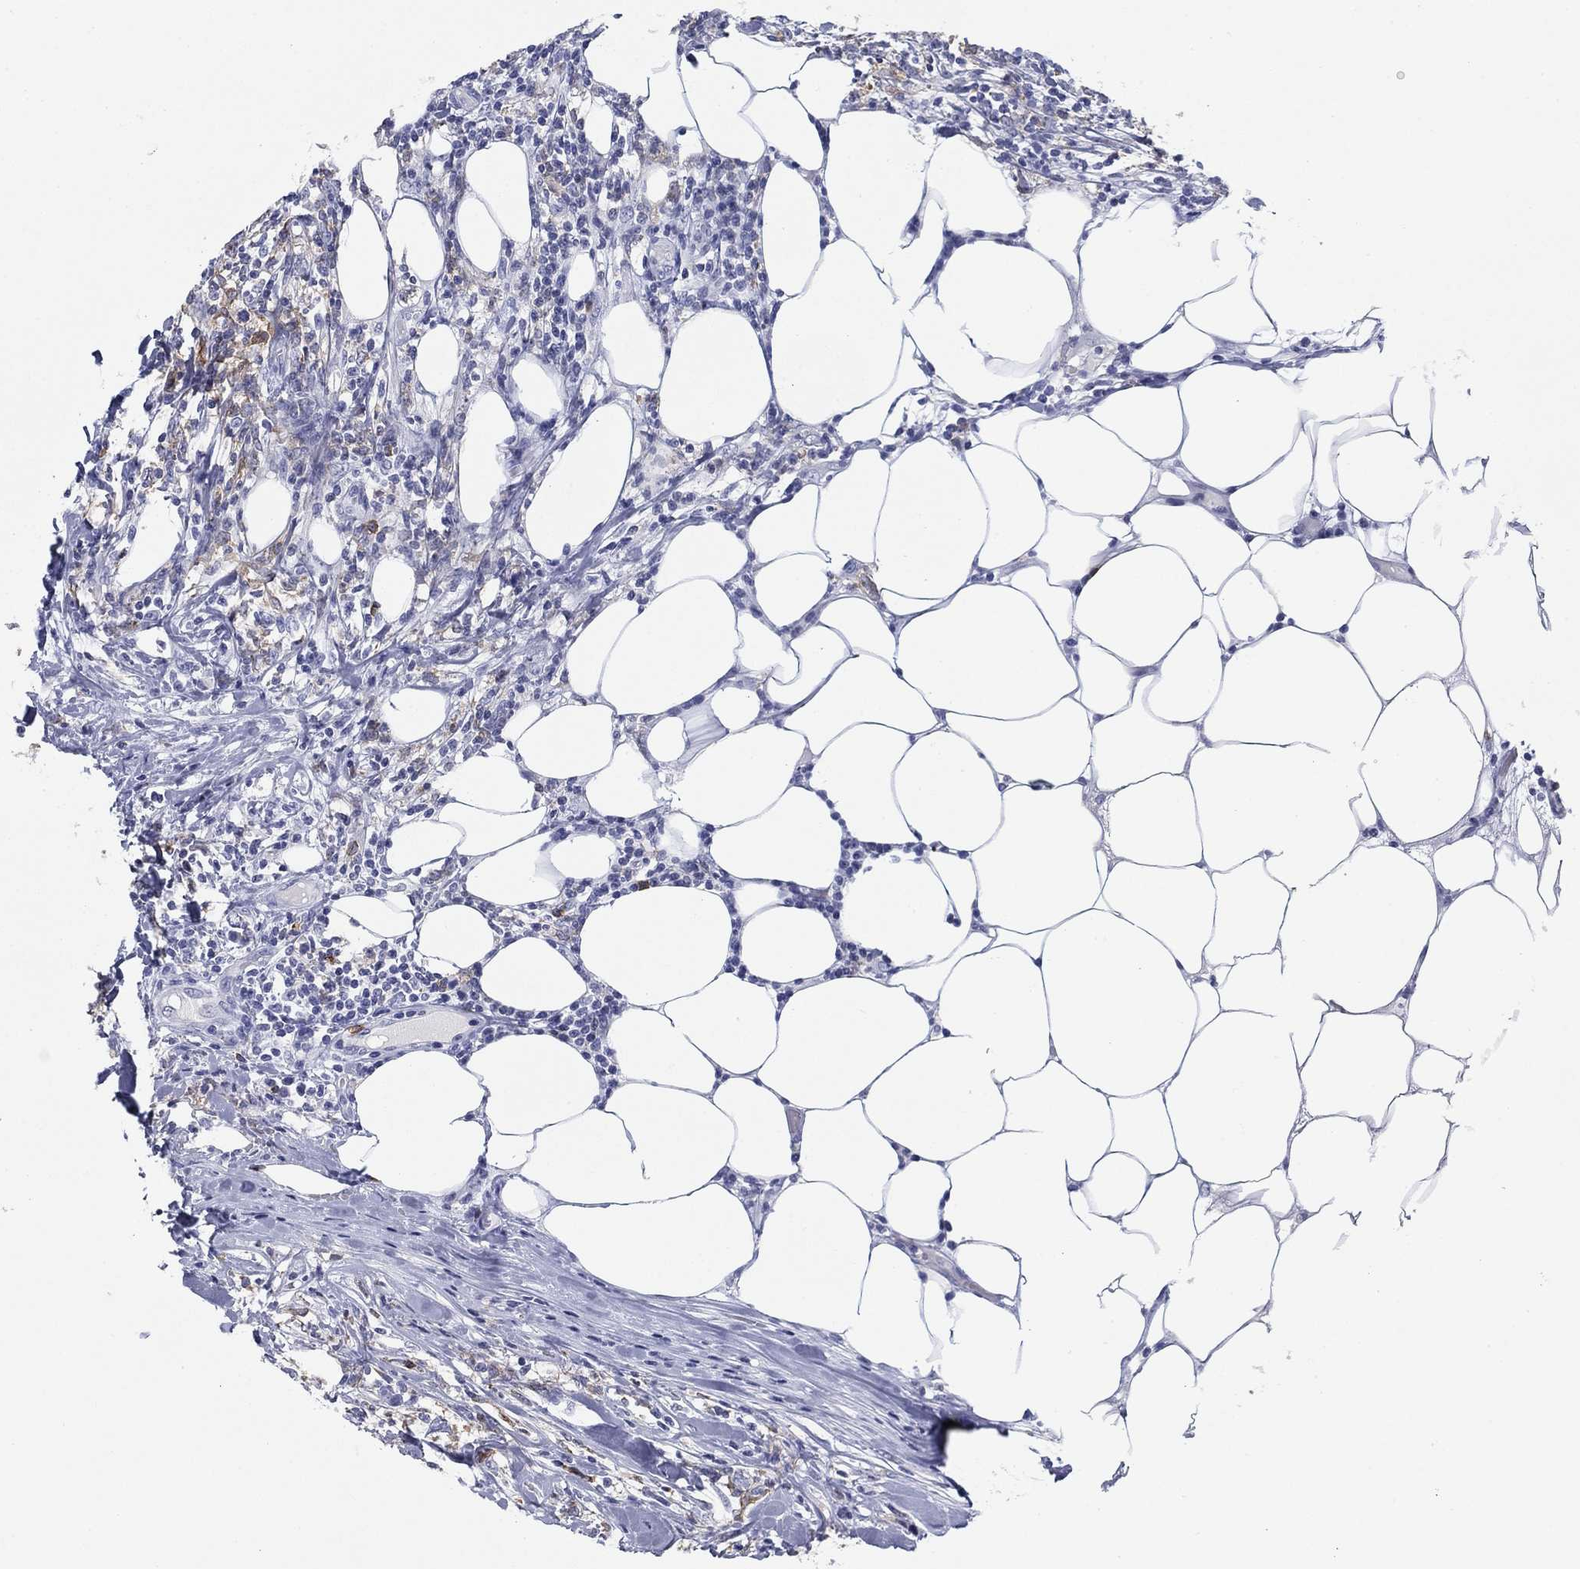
{"staining": {"intensity": "negative", "quantity": "none", "location": "none"}, "tissue": "lymphoma", "cell_type": "Tumor cells", "image_type": "cancer", "snomed": [{"axis": "morphology", "description": "Malignant lymphoma, non-Hodgkin's type, High grade"}, {"axis": "topography", "description": "Lymph node"}], "caption": "High-grade malignant lymphoma, non-Hodgkin's type was stained to show a protein in brown. There is no significant staining in tumor cells.", "gene": "CD79B", "patient": {"sex": "female", "age": 84}}